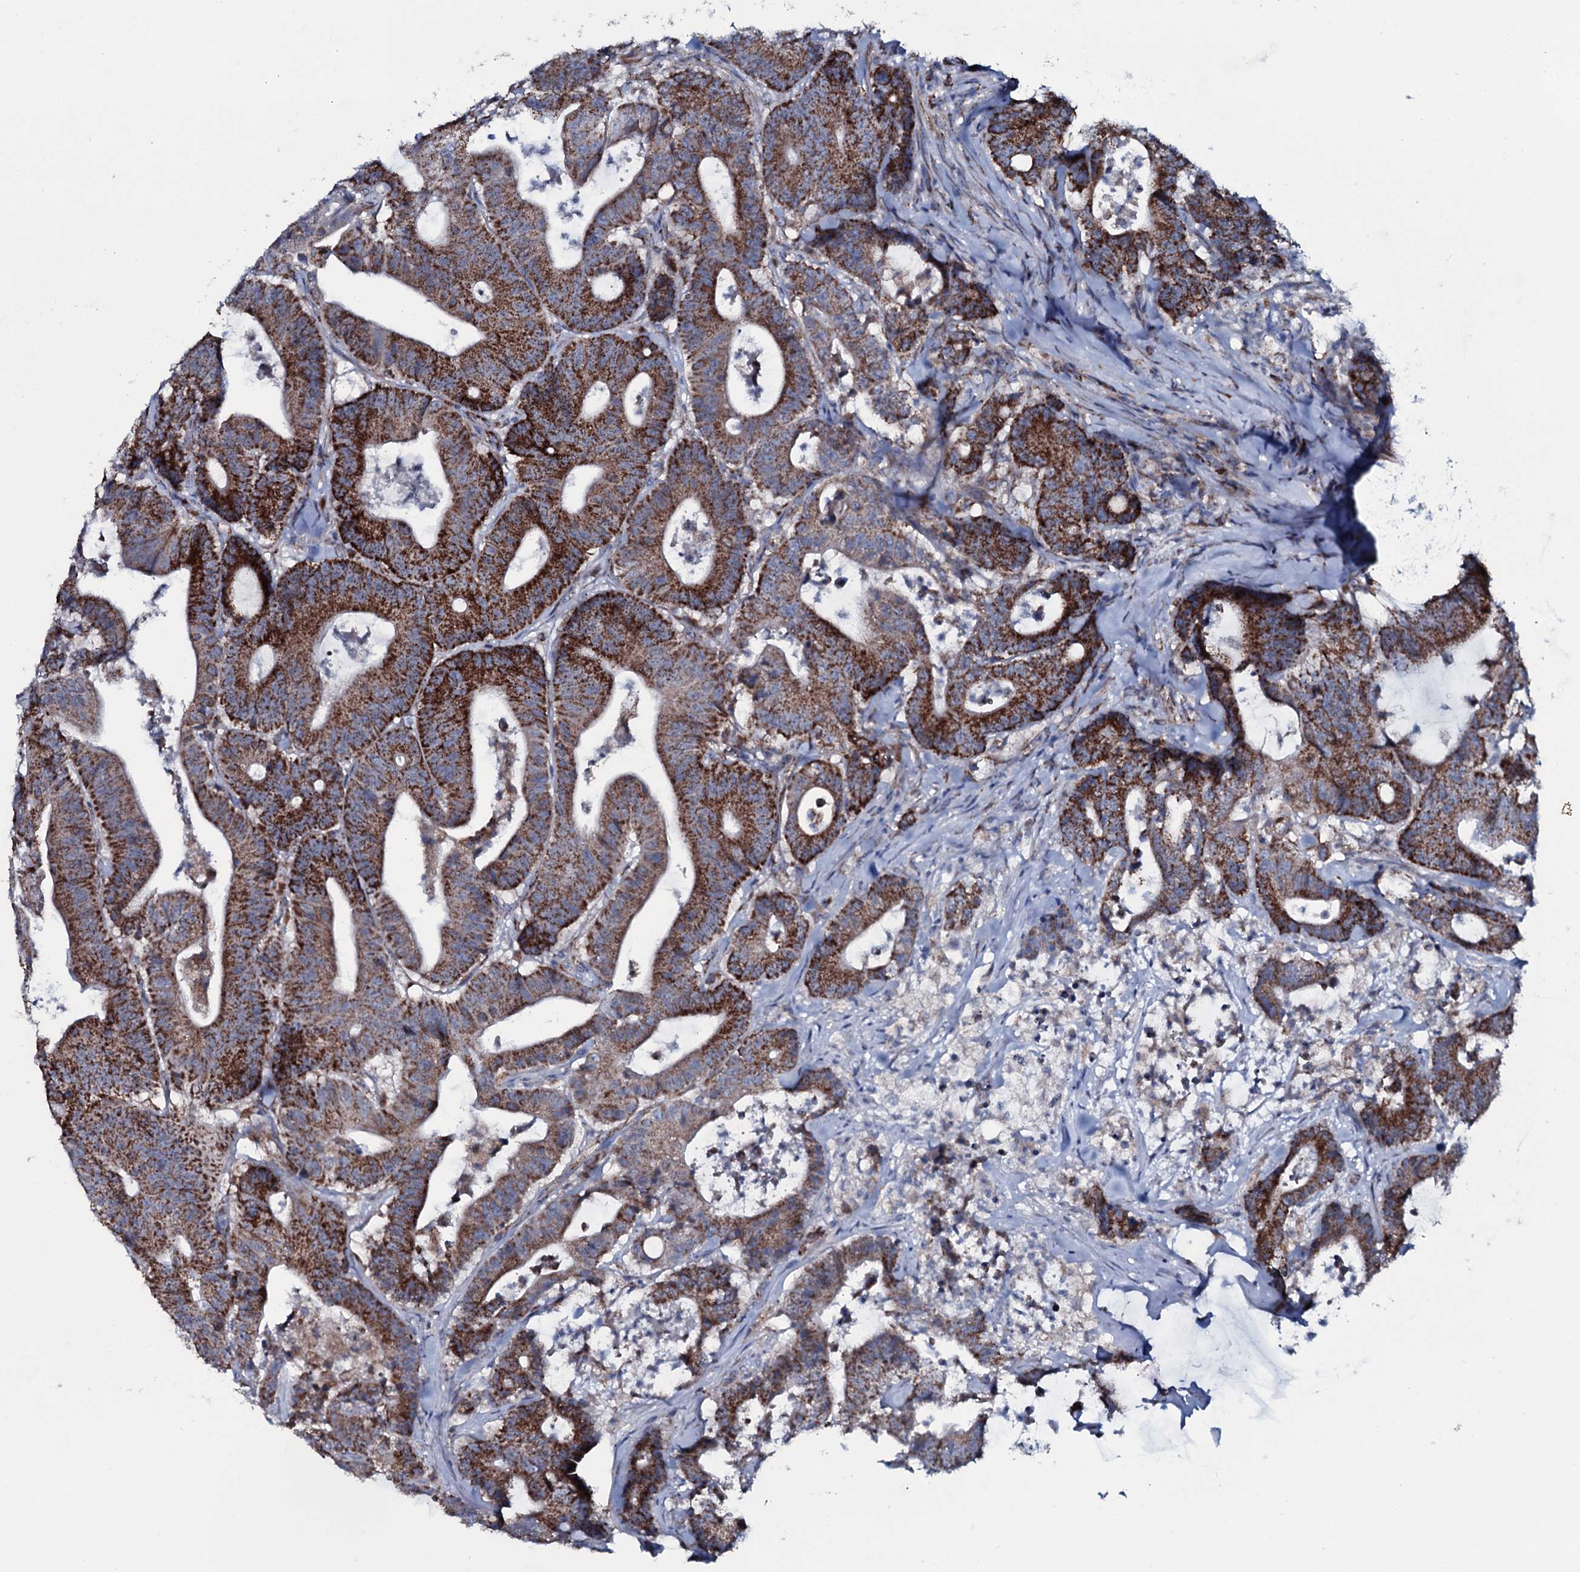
{"staining": {"intensity": "strong", "quantity": ">75%", "location": "cytoplasmic/membranous"}, "tissue": "colorectal cancer", "cell_type": "Tumor cells", "image_type": "cancer", "snomed": [{"axis": "morphology", "description": "Adenocarcinoma, NOS"}, {"axis": "topography", "description": "Colon"}], "caption": "Tumor cells display strong cytoplasmic/membranous staining in about >75% of cells in adenocarcinoma (colorectal). The staining is performed using DAB (3,3'-diaminobenzidine) brown chromogen to label protein expression. The nuclei are counter-stained blue using hematoxylin.", "gene": "MRPS35", "patient": {"sex": "female", "age": 84}}